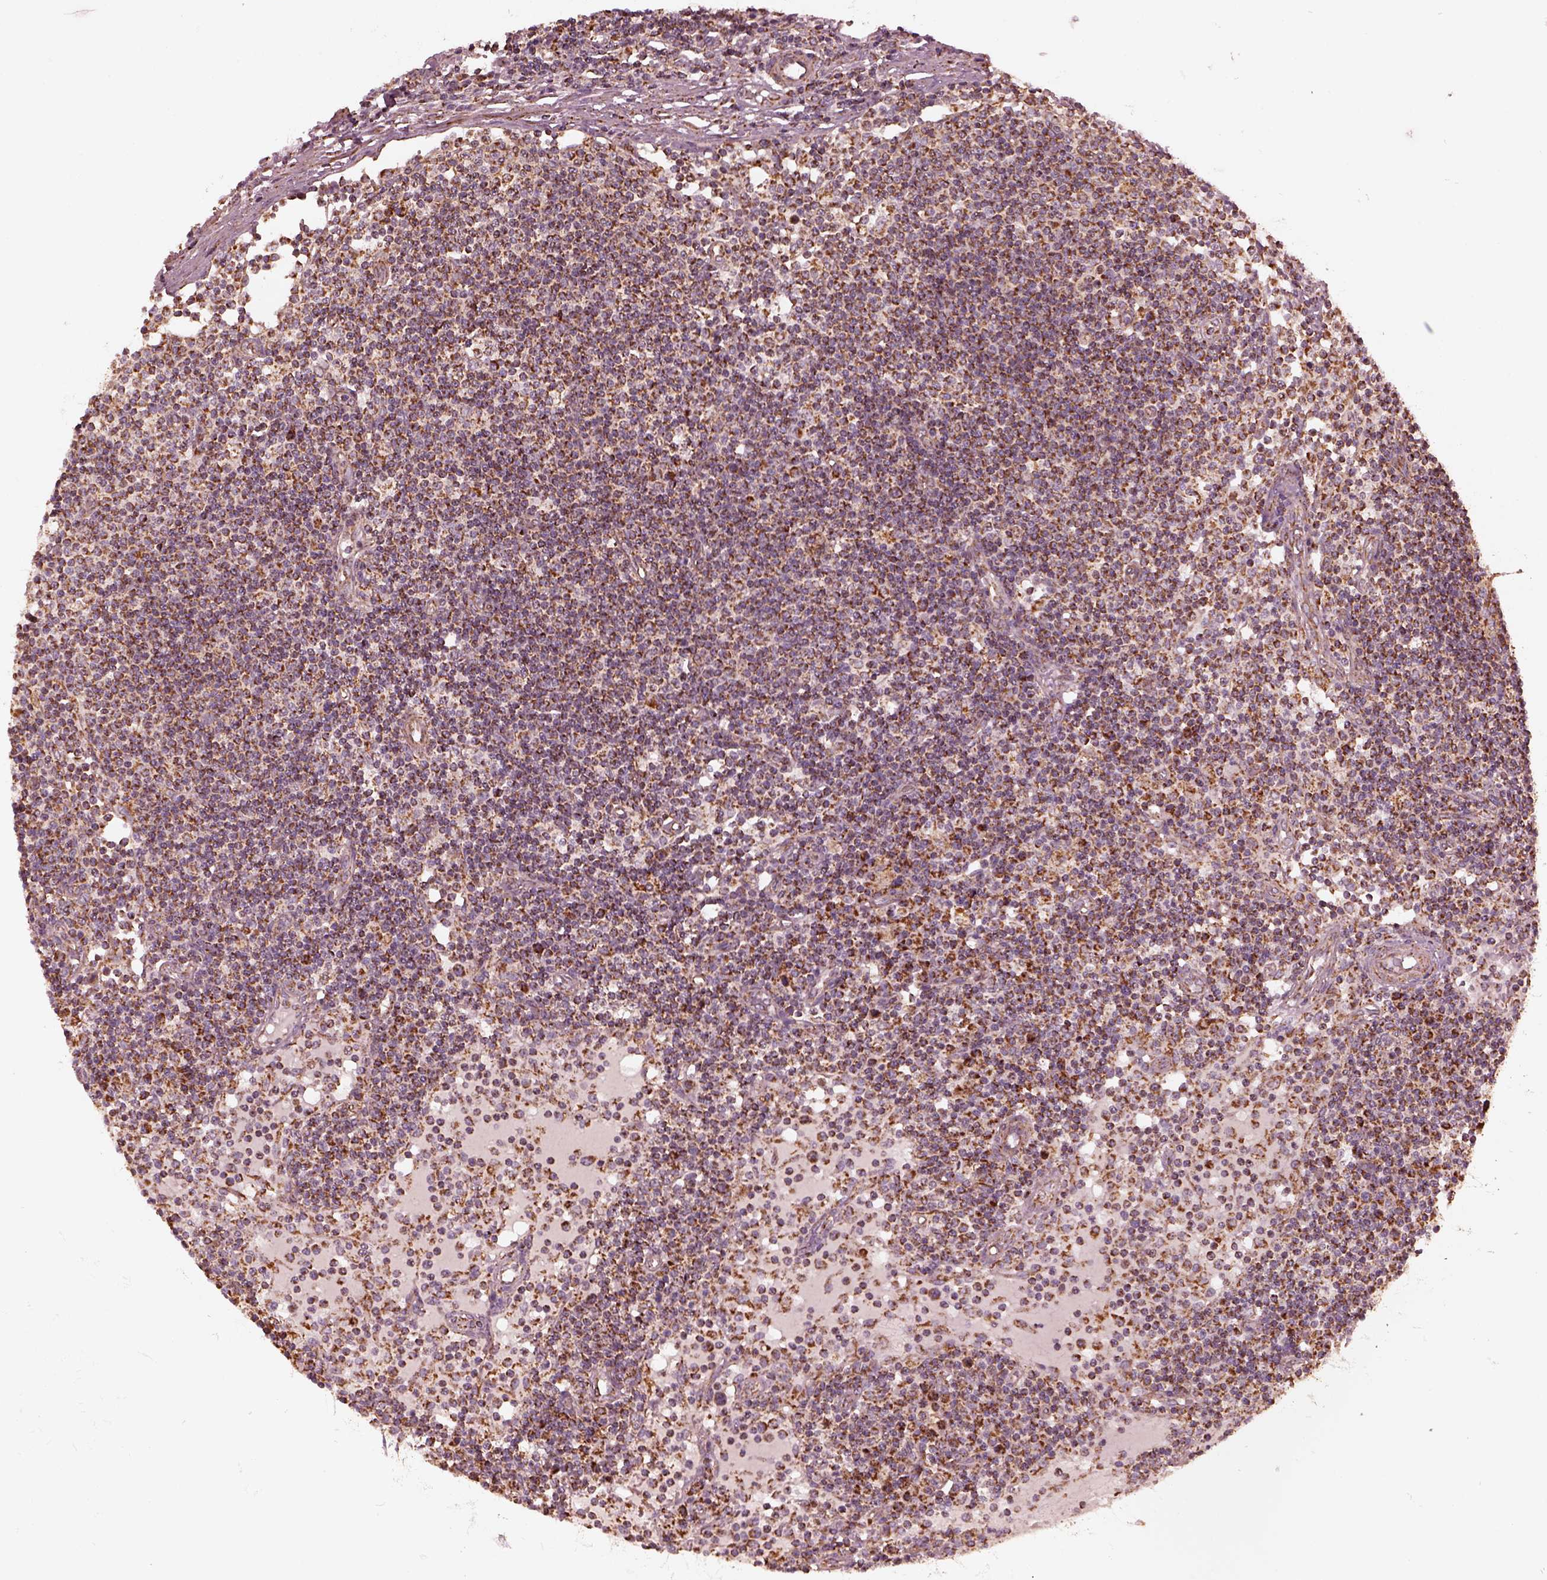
{"staining": {"intensity": "strong", "quantity": "25%-75%", "location": "cytoplasmic/membranous"}, "tissue": "lymph node", "cell_type": "Germinal center cells", "image_type": "normal", "snomed": [{"axis": "morphology", "description": "Normal tissue, NOS"}, {"axis": "topography", "description": "Lymph node"}], "caption": "Normal lymph node displays strong cytoplasmic/membranous staining in about 25%-75% of germinal center cells Nuclei are stained in blue..", "gene": "NDUFB10", "patient": {"sex": "female", "age": 72}}